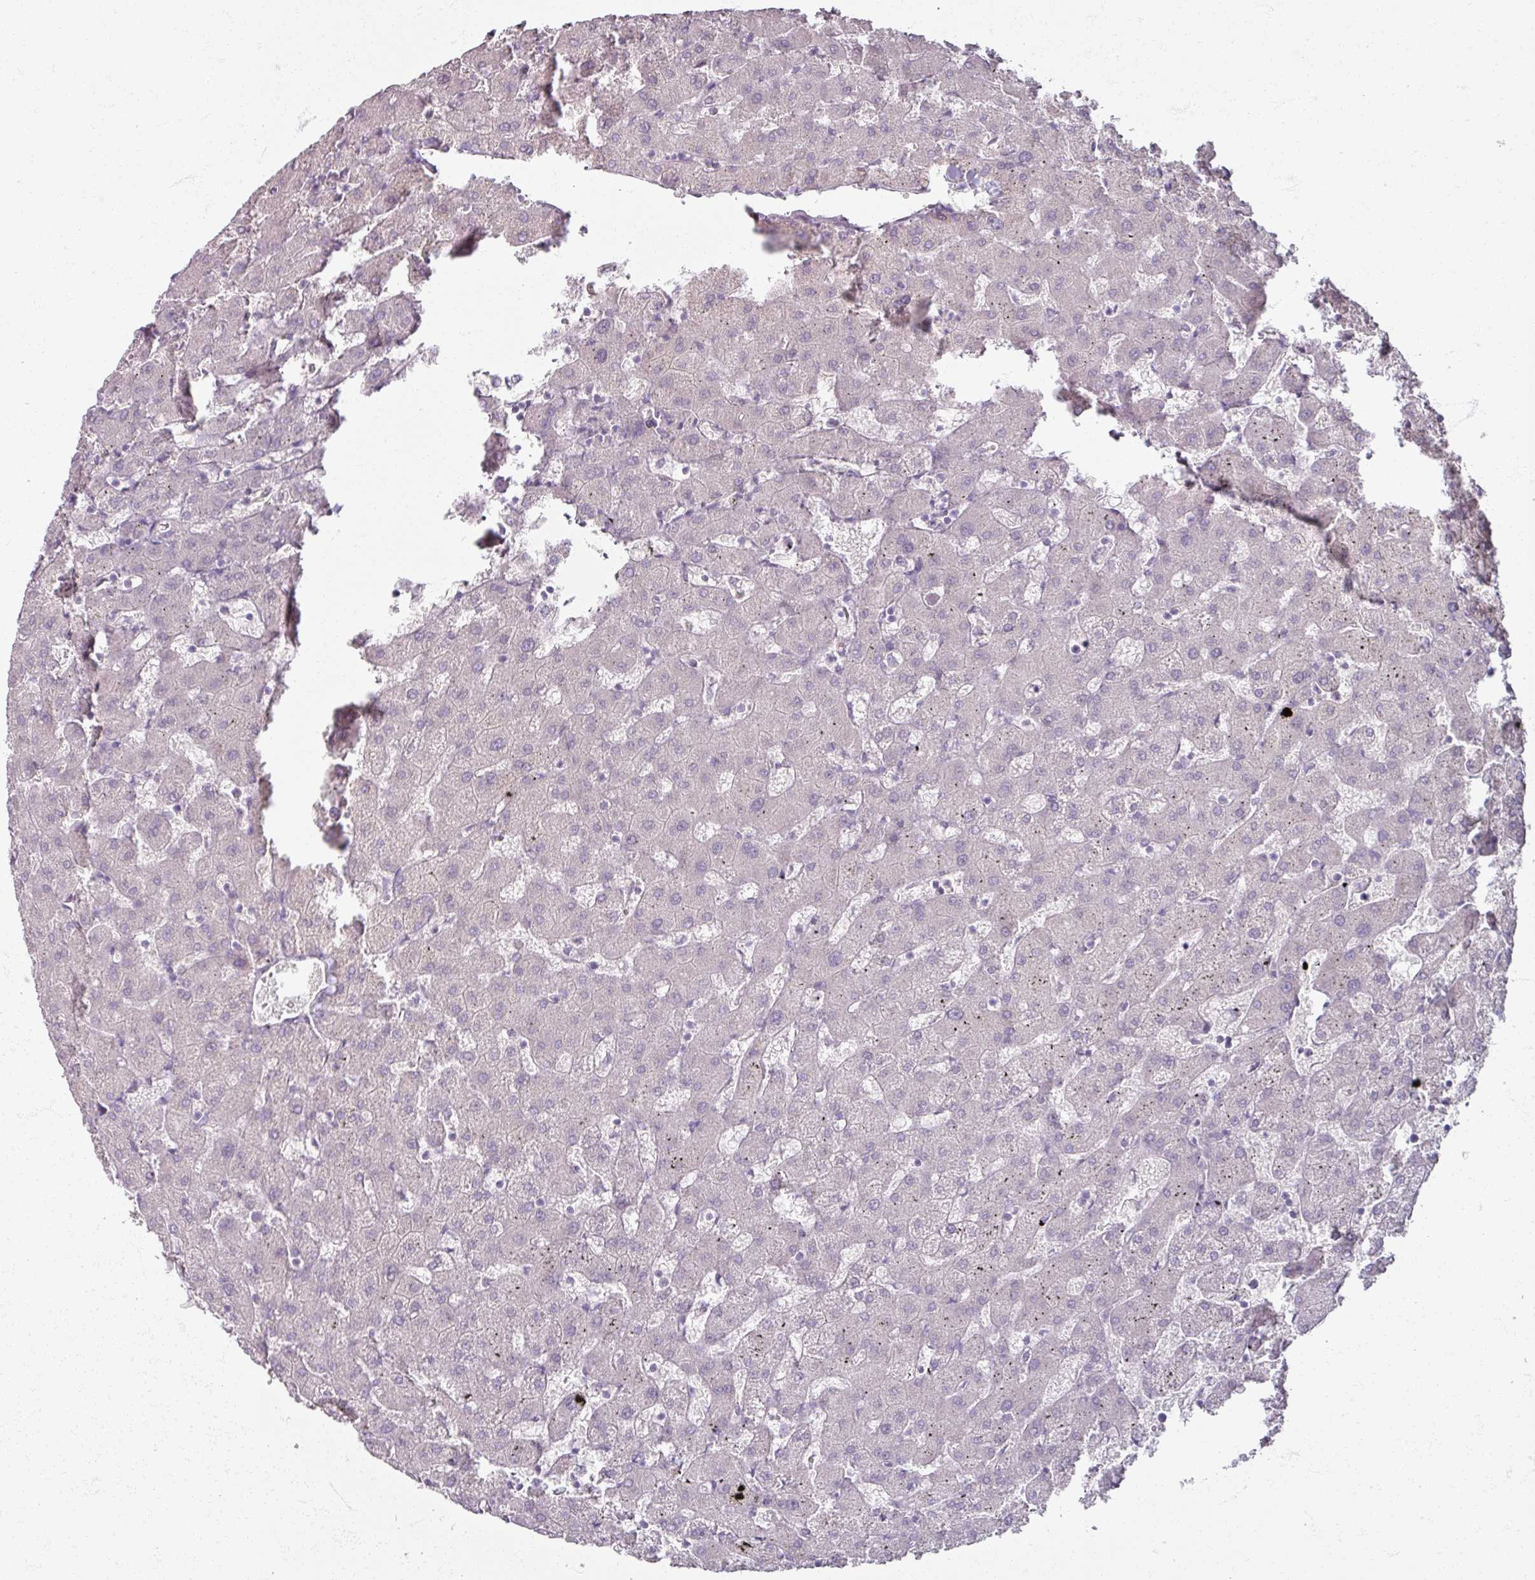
{"staining": {"intensity": "negative", "quantity": "none", "location": "none"}, "tissue": "liver", "cell_type": "Cholangiocytes", "image_type": "normal", "snomed": [{"axis": "morphology", "description": "Normal tissue, NOS"}, {"axis": "topography", "description": "Liver"}], "caption": "Liver stained for a protein using immunohistochemistry displays no expression cholangiocytes.", "gene": "SOX11", "patient": {"sex": "female", "age": 63}}